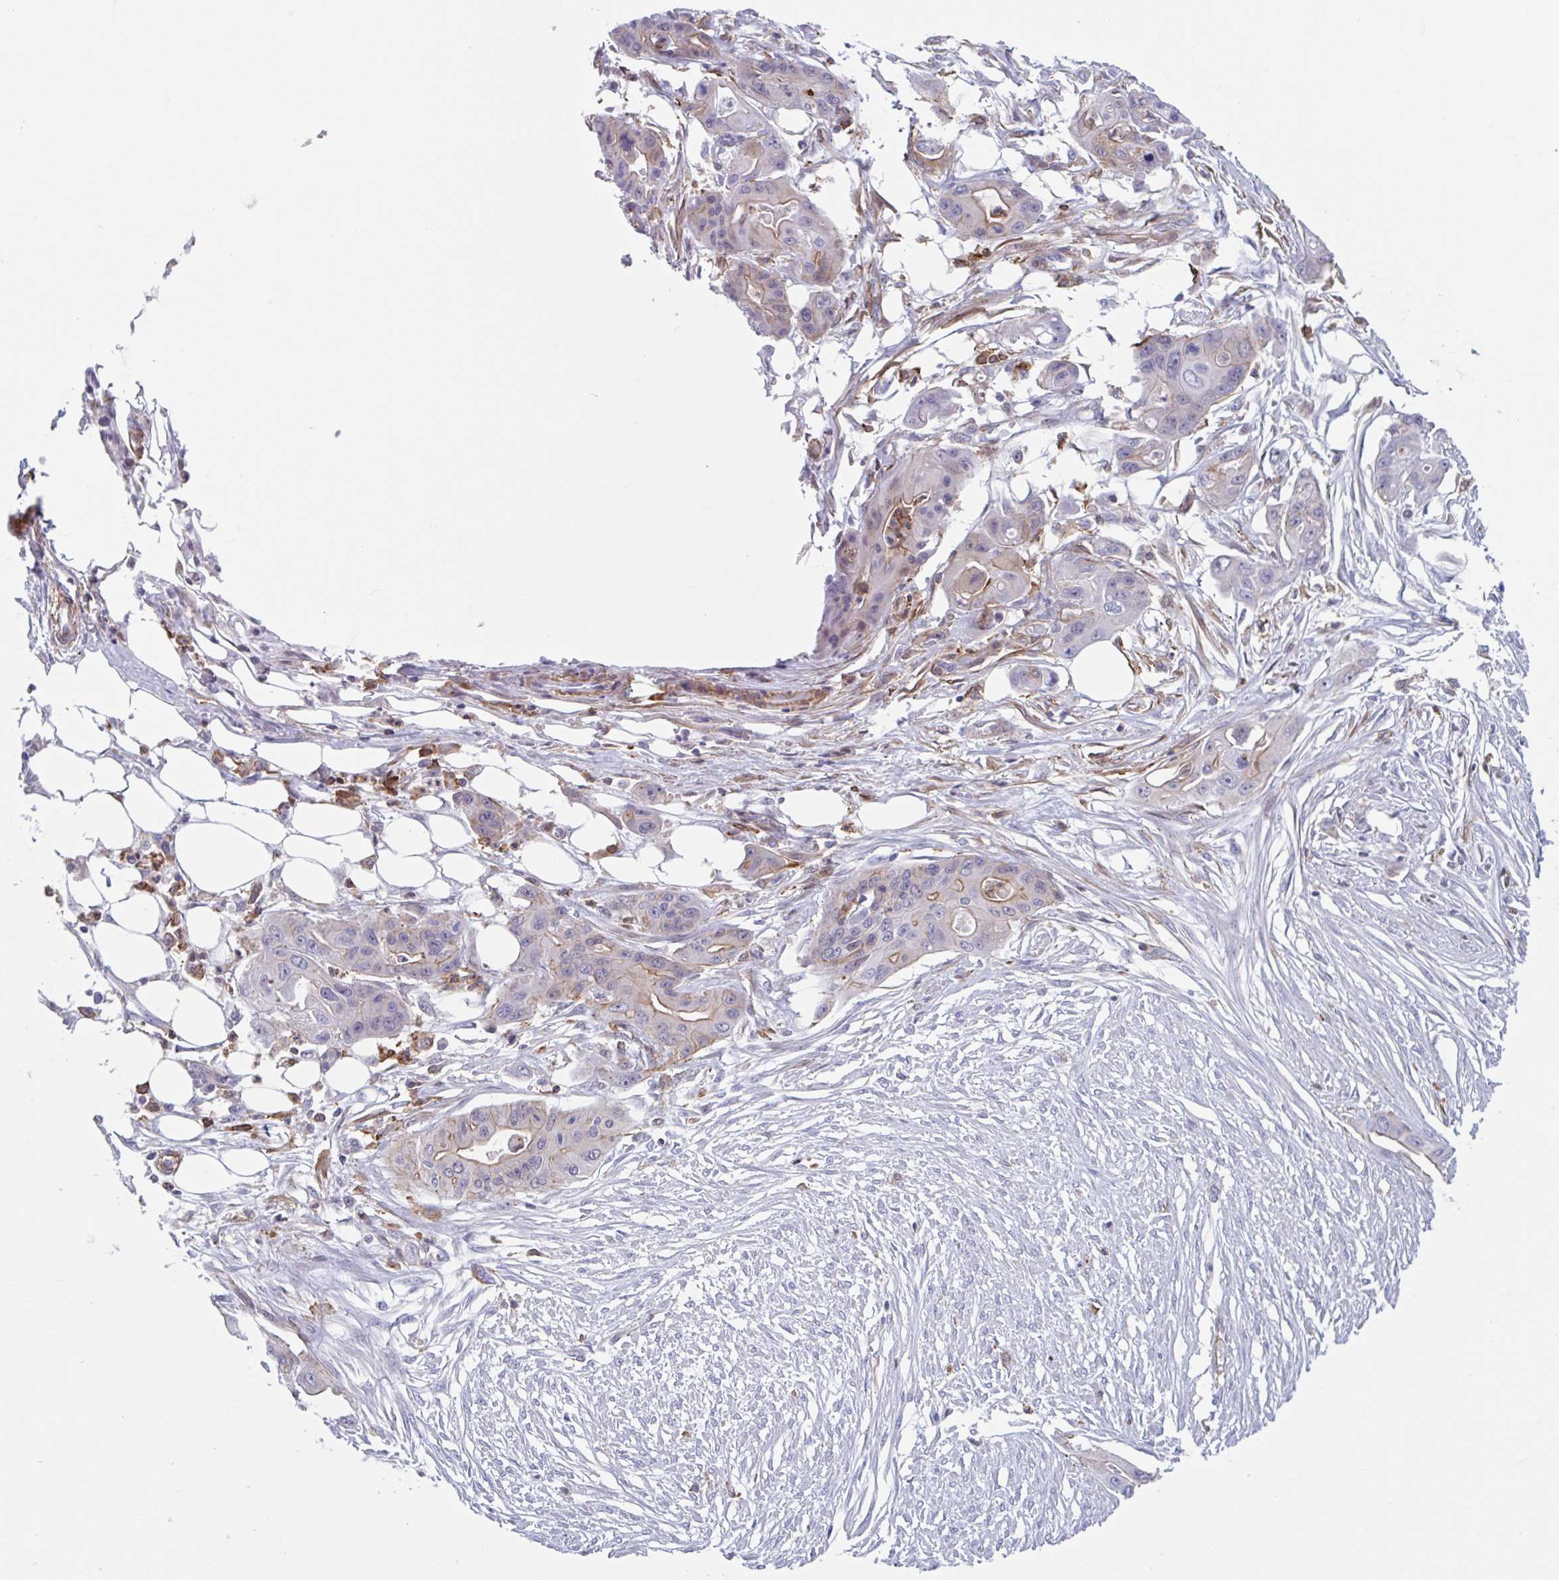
{"staining": {"intensity": "moderate", "quantity": "<25%", "location": "cytoplasmic/membranous"}, "tissue": "ovarian cancer", "cell_type": "Tumor cells", "image_type": "cancer", "snomed": [{"axis": "morphology", "description": "Cystadenocarcinoma, mucinous, NOS"}, {"axis": "topography", "description": "Ovary"}], "caption": "There is low levels of moderate cytoplasmic/membranous positivity in tumor cells of mucinous cystadenocarcinoma (ovarian), as demonstrated by immunohistochemical staining (brown color).", "gene": "EFHD1", "patient": {"sex": "female", "age": 70}}